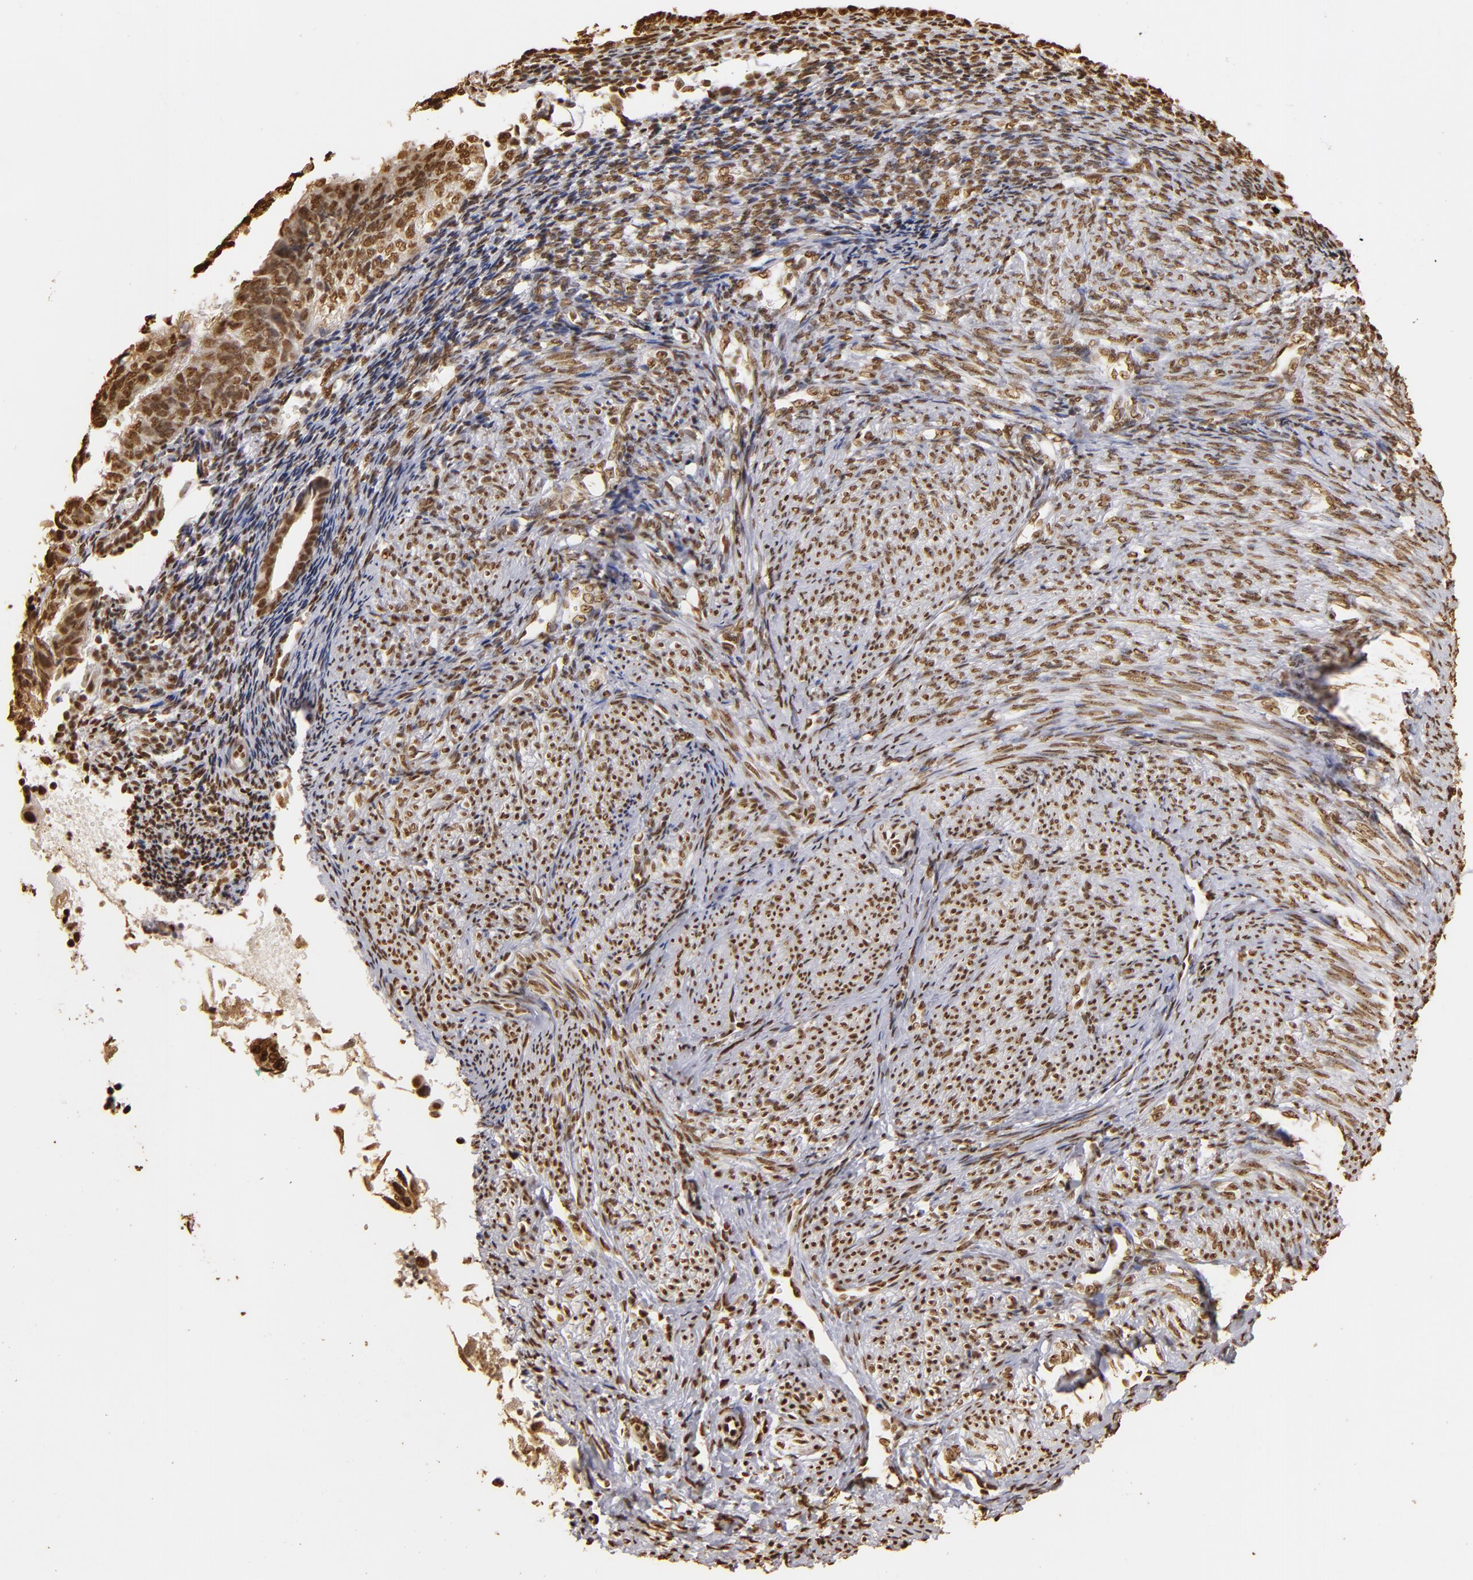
{"staining": {"intensity": "strong", "quantity": ">75%", "location": "nuclear"}, "tissue": "endometrial cancer", "cell_type": "Tumor cells", "image_type": "cancer", "snomed": [{"axis": "morphology", "description": "Adenocarcinoma, NOS"}, {"axis": "topography", "description": "Endometrium"}], "caption": "A brown stain labels strong nuclear staining of a protein in endometrial cancer (adenocarcinoma) tumor cells.", "gene": "ILF3", "patient": {"sex": "female", "age": 55}}